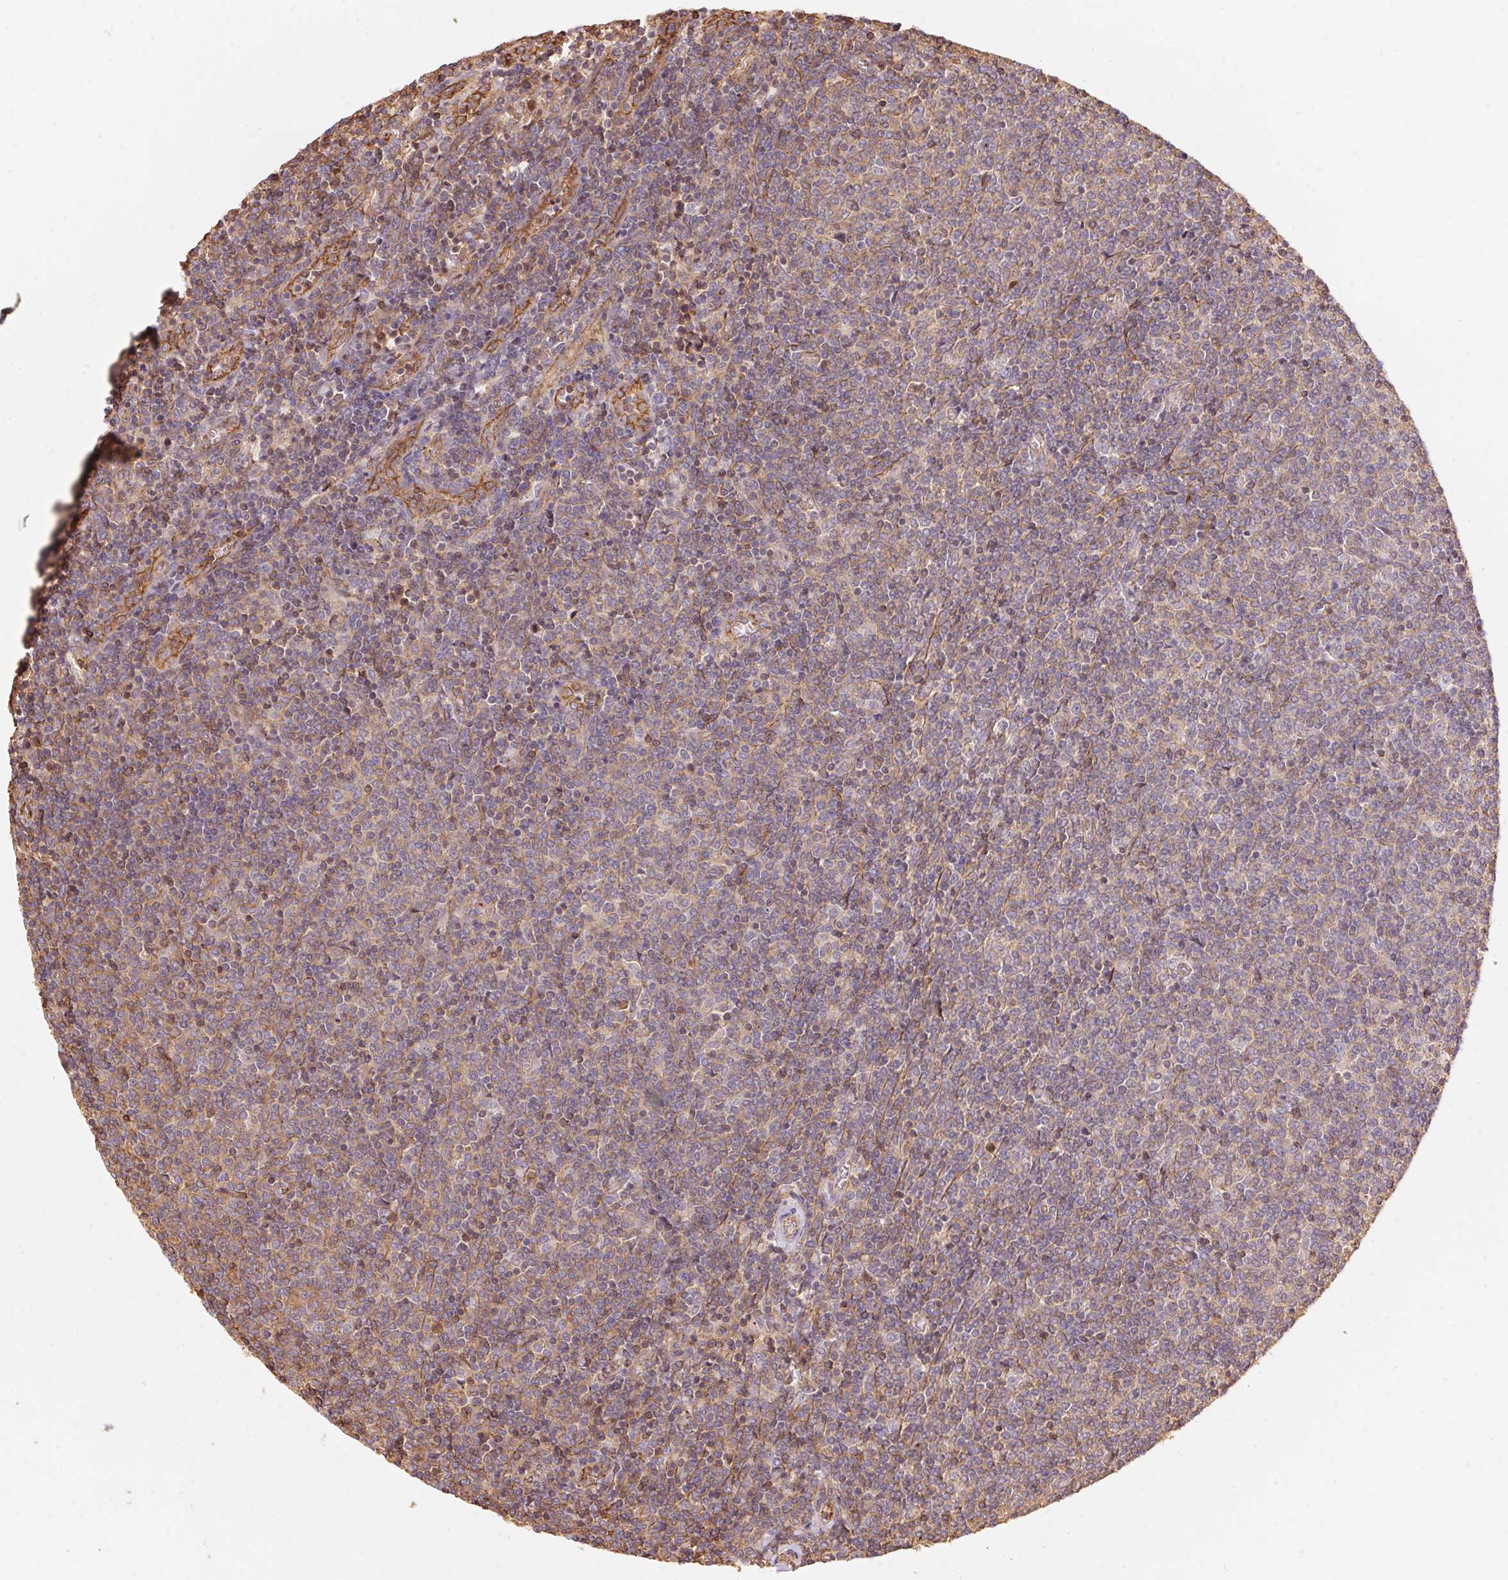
{"staining": {"intensity": "weak", "quantity": "25%-75%", "location": "cytoplasmic/membranous"}, "tissue": "lymphoma", "cell_type": "Tumor cells", "image_type": "cancer", "snomed": [{"axis": "morphology", "description": "Malignant lymphoma, non-Hodgkin's type, Low grade"}, {"axis": "topography", "description": "Lymph node"}], "caption": "Immunohistochemical staining of human lymphoma reveals low levels of weak cytoplasmic/membranous expression in approximately 25%-75% of tumor cells.", "gene": "FRAS1", "patient": {"sex": "male", "age": 52}}